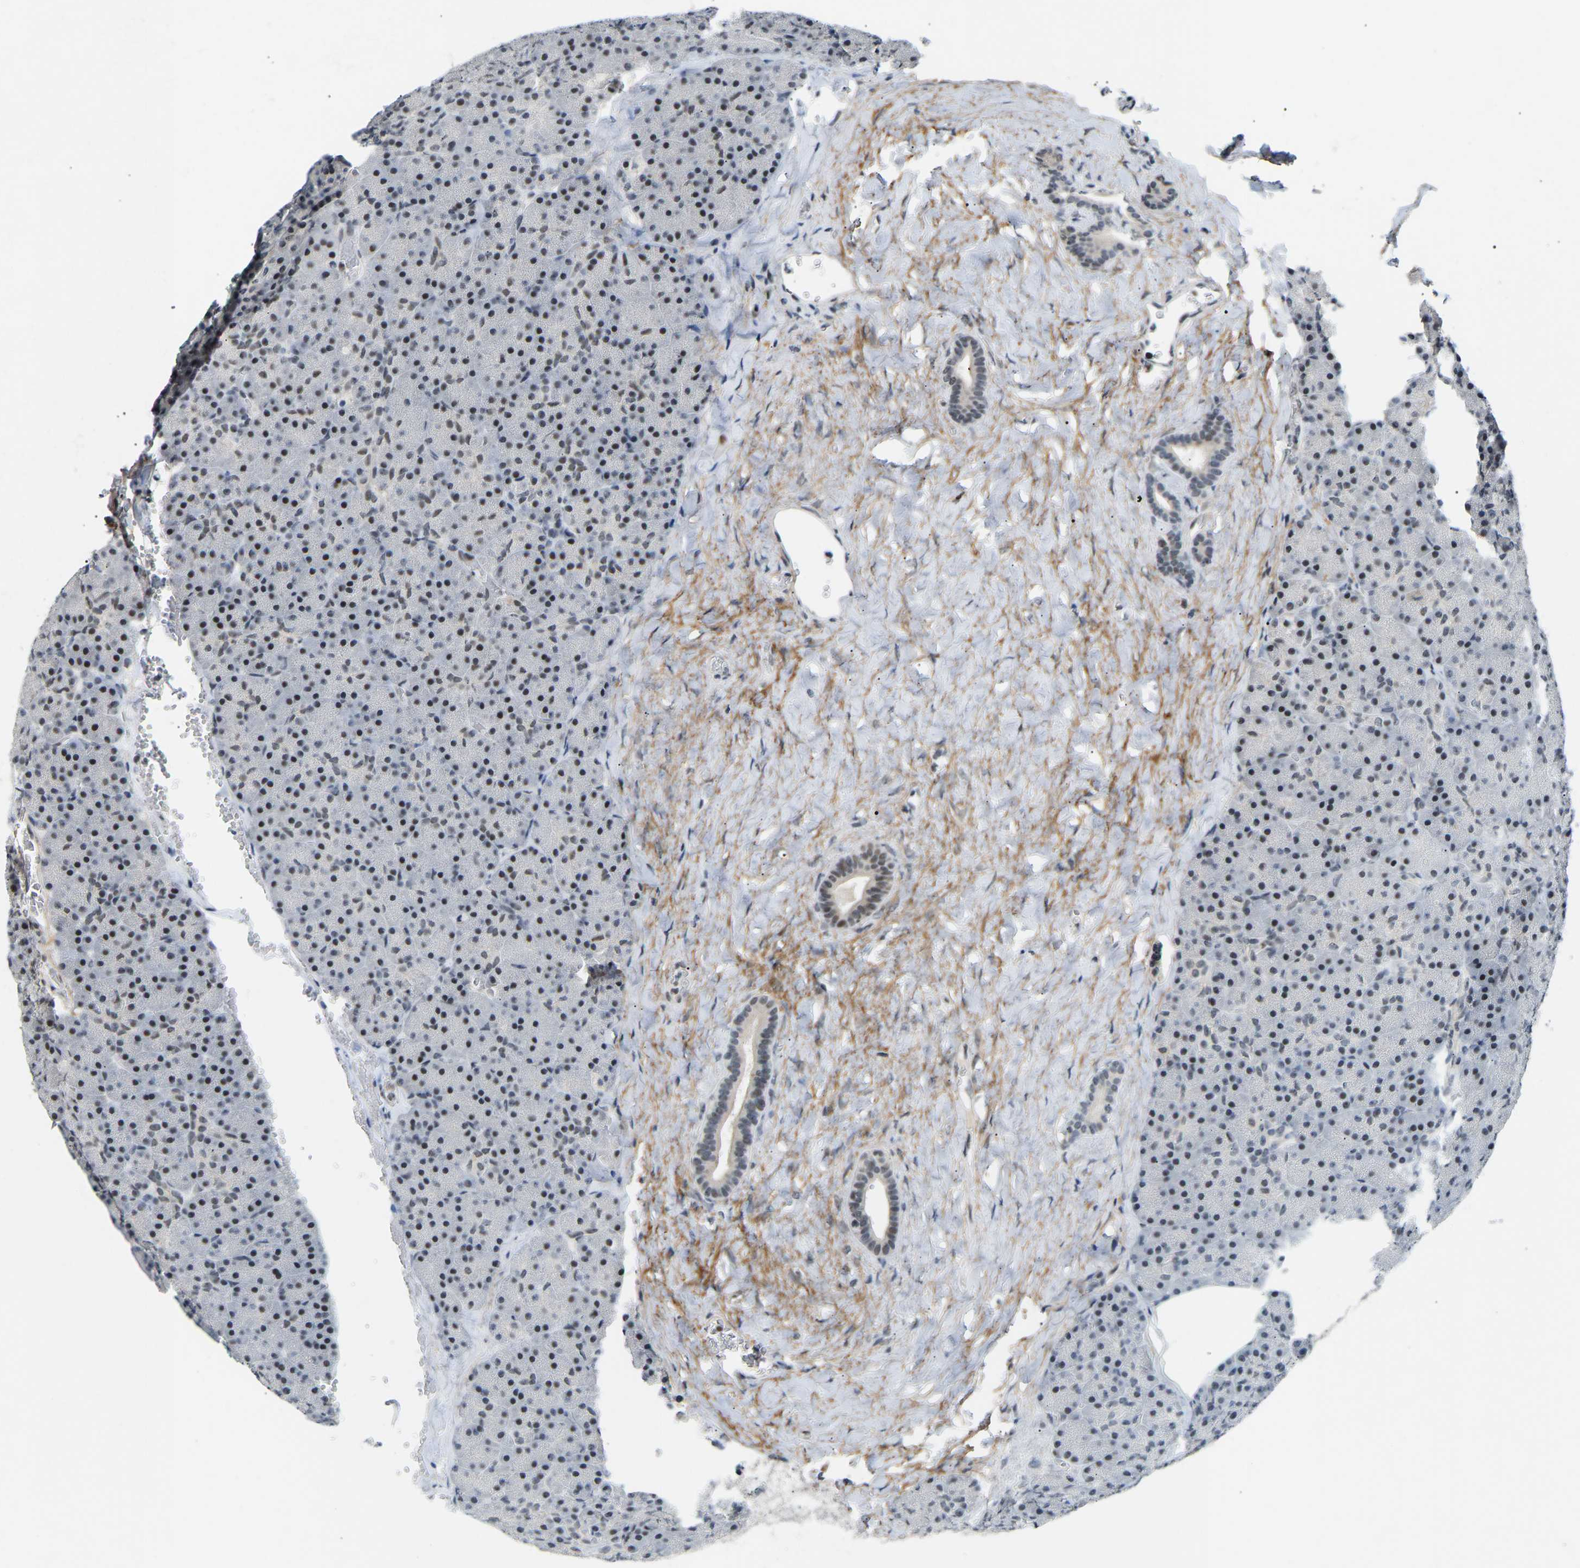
{"staining": {"intensity": "moderate", "quantity": "<25%", "location": "nuclear"}, "tissue": "pancreas", "cell_type": "Exocrine glandular cells", "image_type": "normal", "snomed": [{"axis": "morphology", "description": "Normal tissue, NOS"}, {"axis": "morphology", "description": "Carcinoid, malignant, NOS"}, {"axis": "topography", "description": "Pancreas"}], "caption": "Immunohistochemical staining of unremarkable pancreas demonstrates low levels of moderate nuclear expression in approximately <25% of exocrine glandular cells.", "gene": "RBM15", "patient": {"sex": "female", "age": 35}}